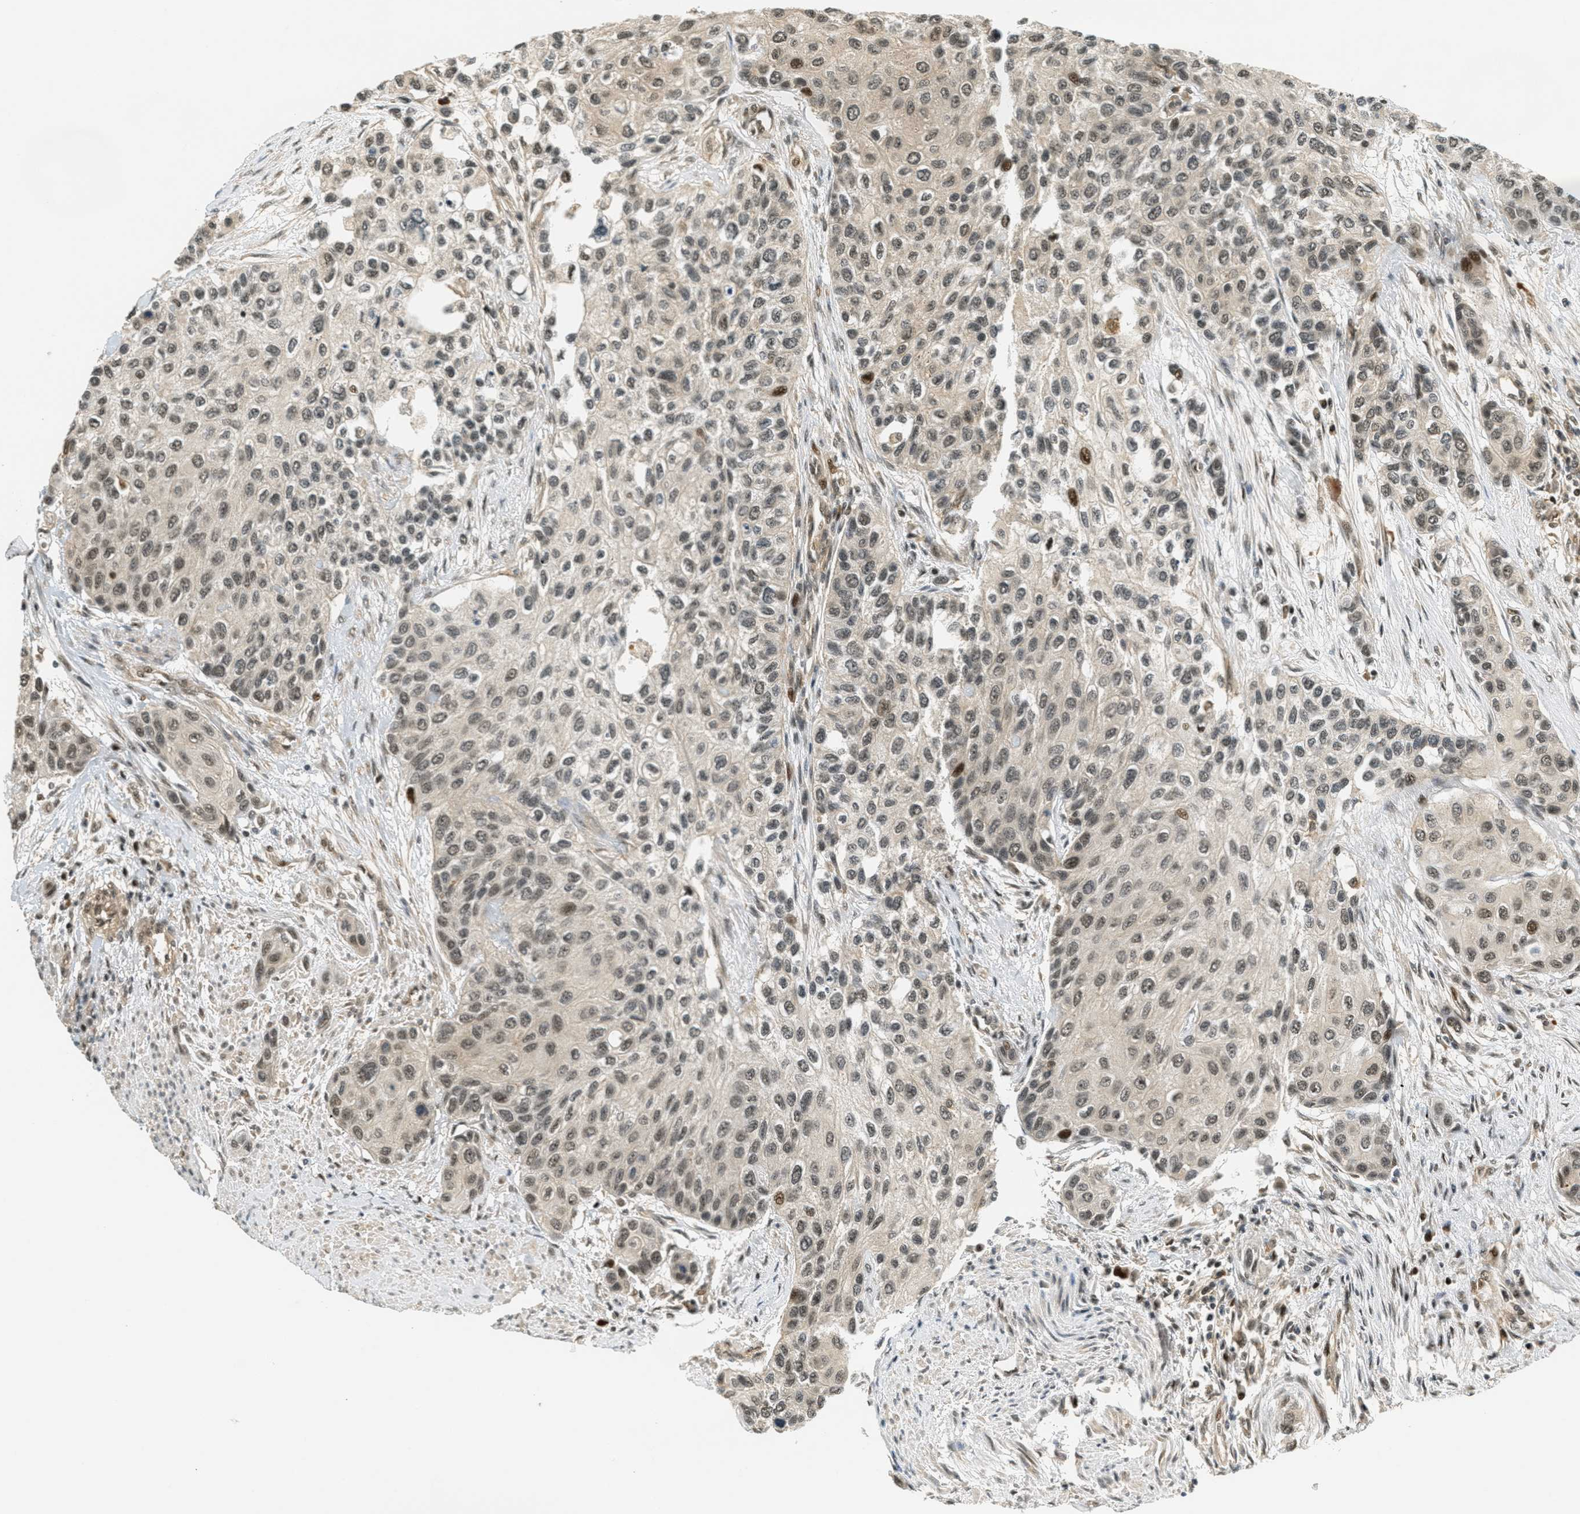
{"staining": {"intensity": "moderate", "quantity": ">75%", "location": "nuclear"}, "tissue": "urothelial cancer", "cell_type": "Tumor cells", "image_type": "cancer", "snomed": [{"axis": "morphology", "description": "Urothelial carcinoma, High grade"}, {"axis": "topography", "description": "Urinary bladder"}], "caption": "Moderate nuclear staining is present in about >75% of tumor cells in urothelial cancer. Ihc stains the protein in brown and the nuclei are stained blue.", "gene": "FOXM1", "patient": {"sex": "female", "age": 56}}